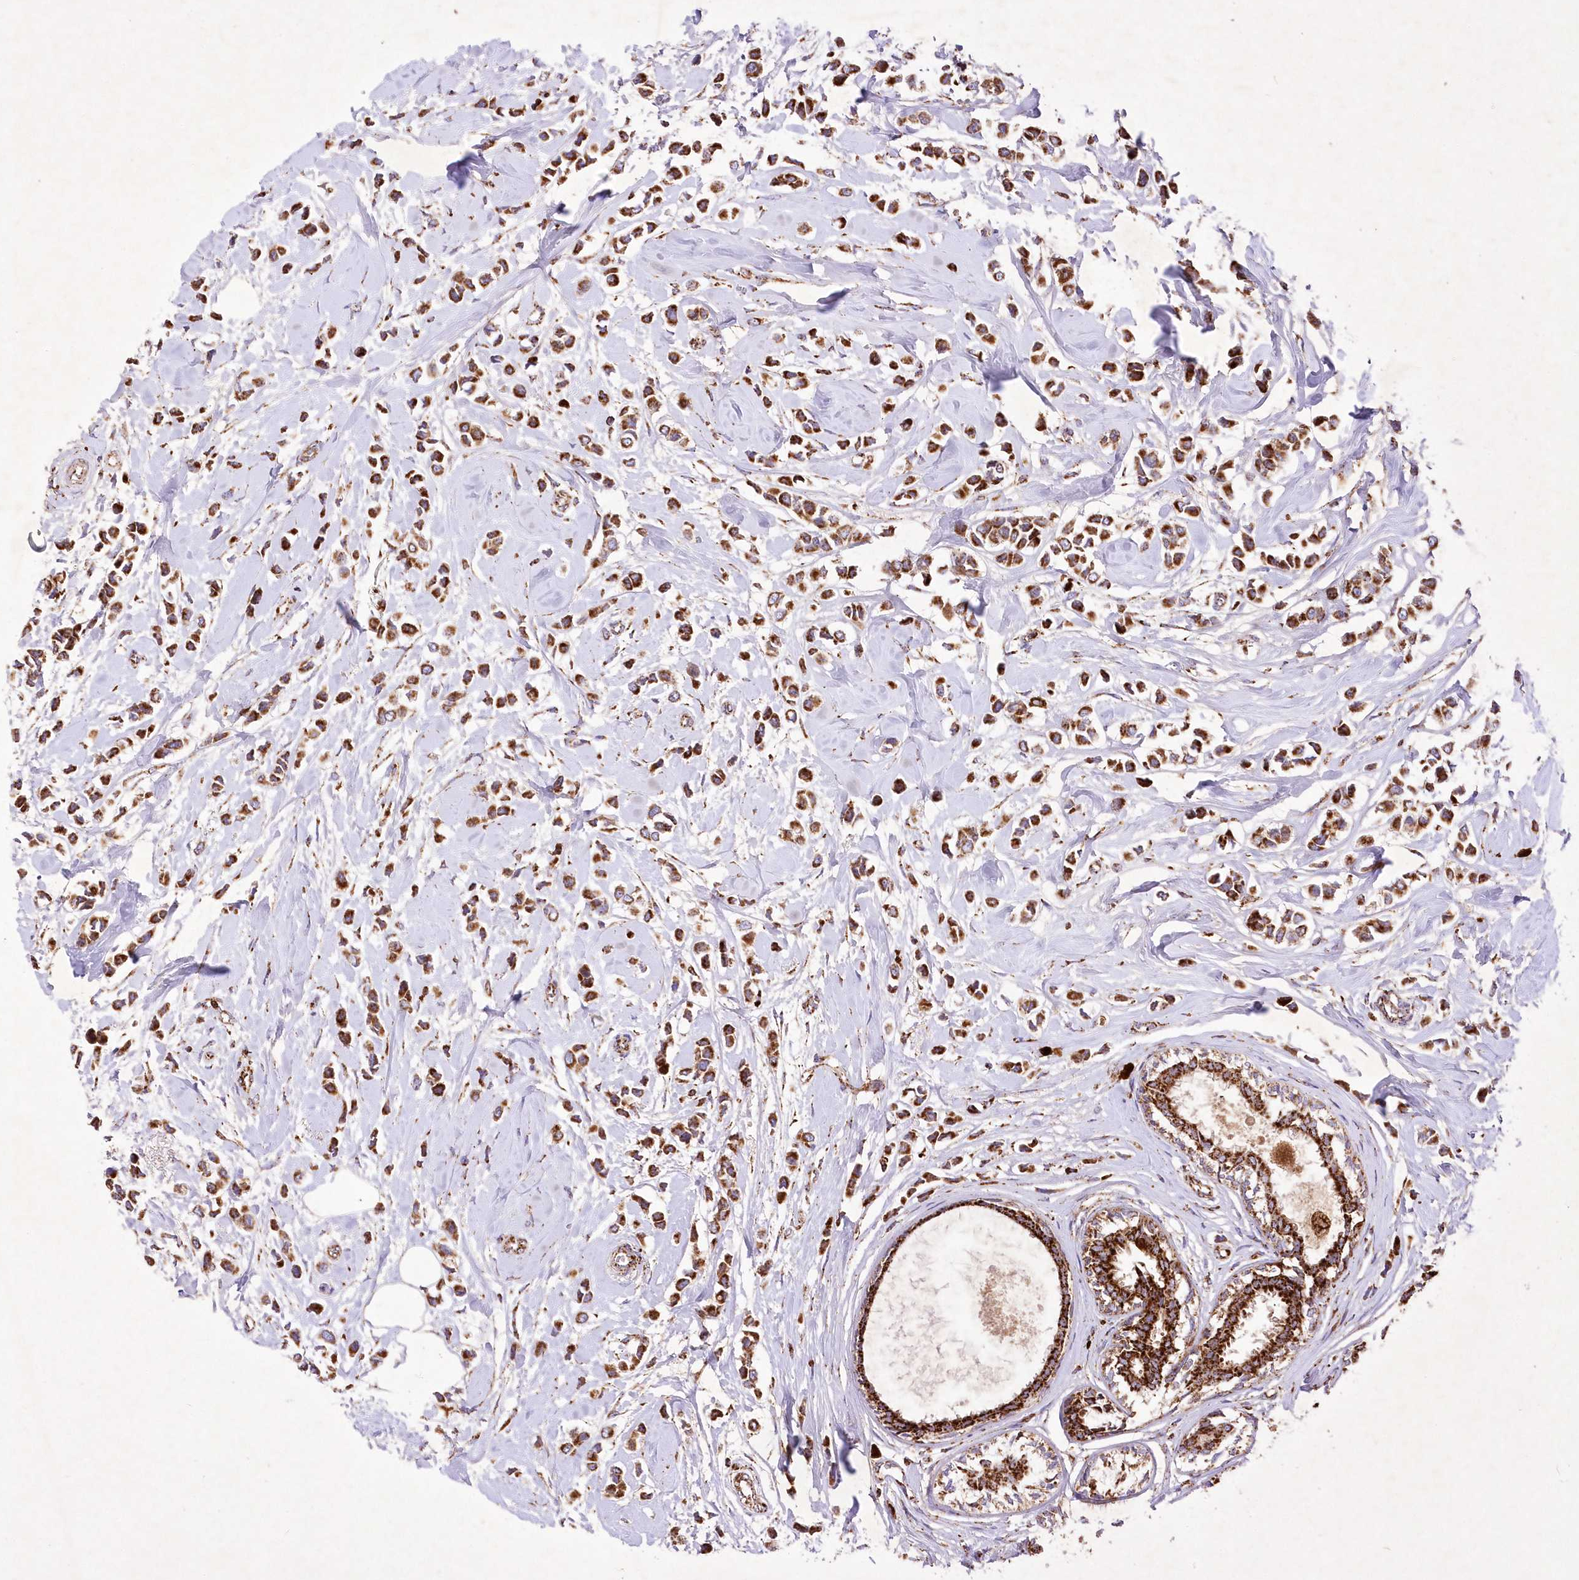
{"staining": {"intensity": "strong", "quantity": ">75%", "location": "cytoplasmic/membranous"}, "tissue": "breast cancer", "cell_type": "Tumor cells", "image_type": "cancer", "snomed": [{"axis": "morphology", "description": "Lobular carcinoma"}, {"axis": "topography", "description": "Breast"}], "caption": "An image showing strong cytoplasmic/membranous staining in approximately >75% of tumor cells in breast lobular carcinoma, as visualized by brown immunohistochemical staining.", "gene": "ASNSD1", "patient": {"sex": "female", "age": 51}}